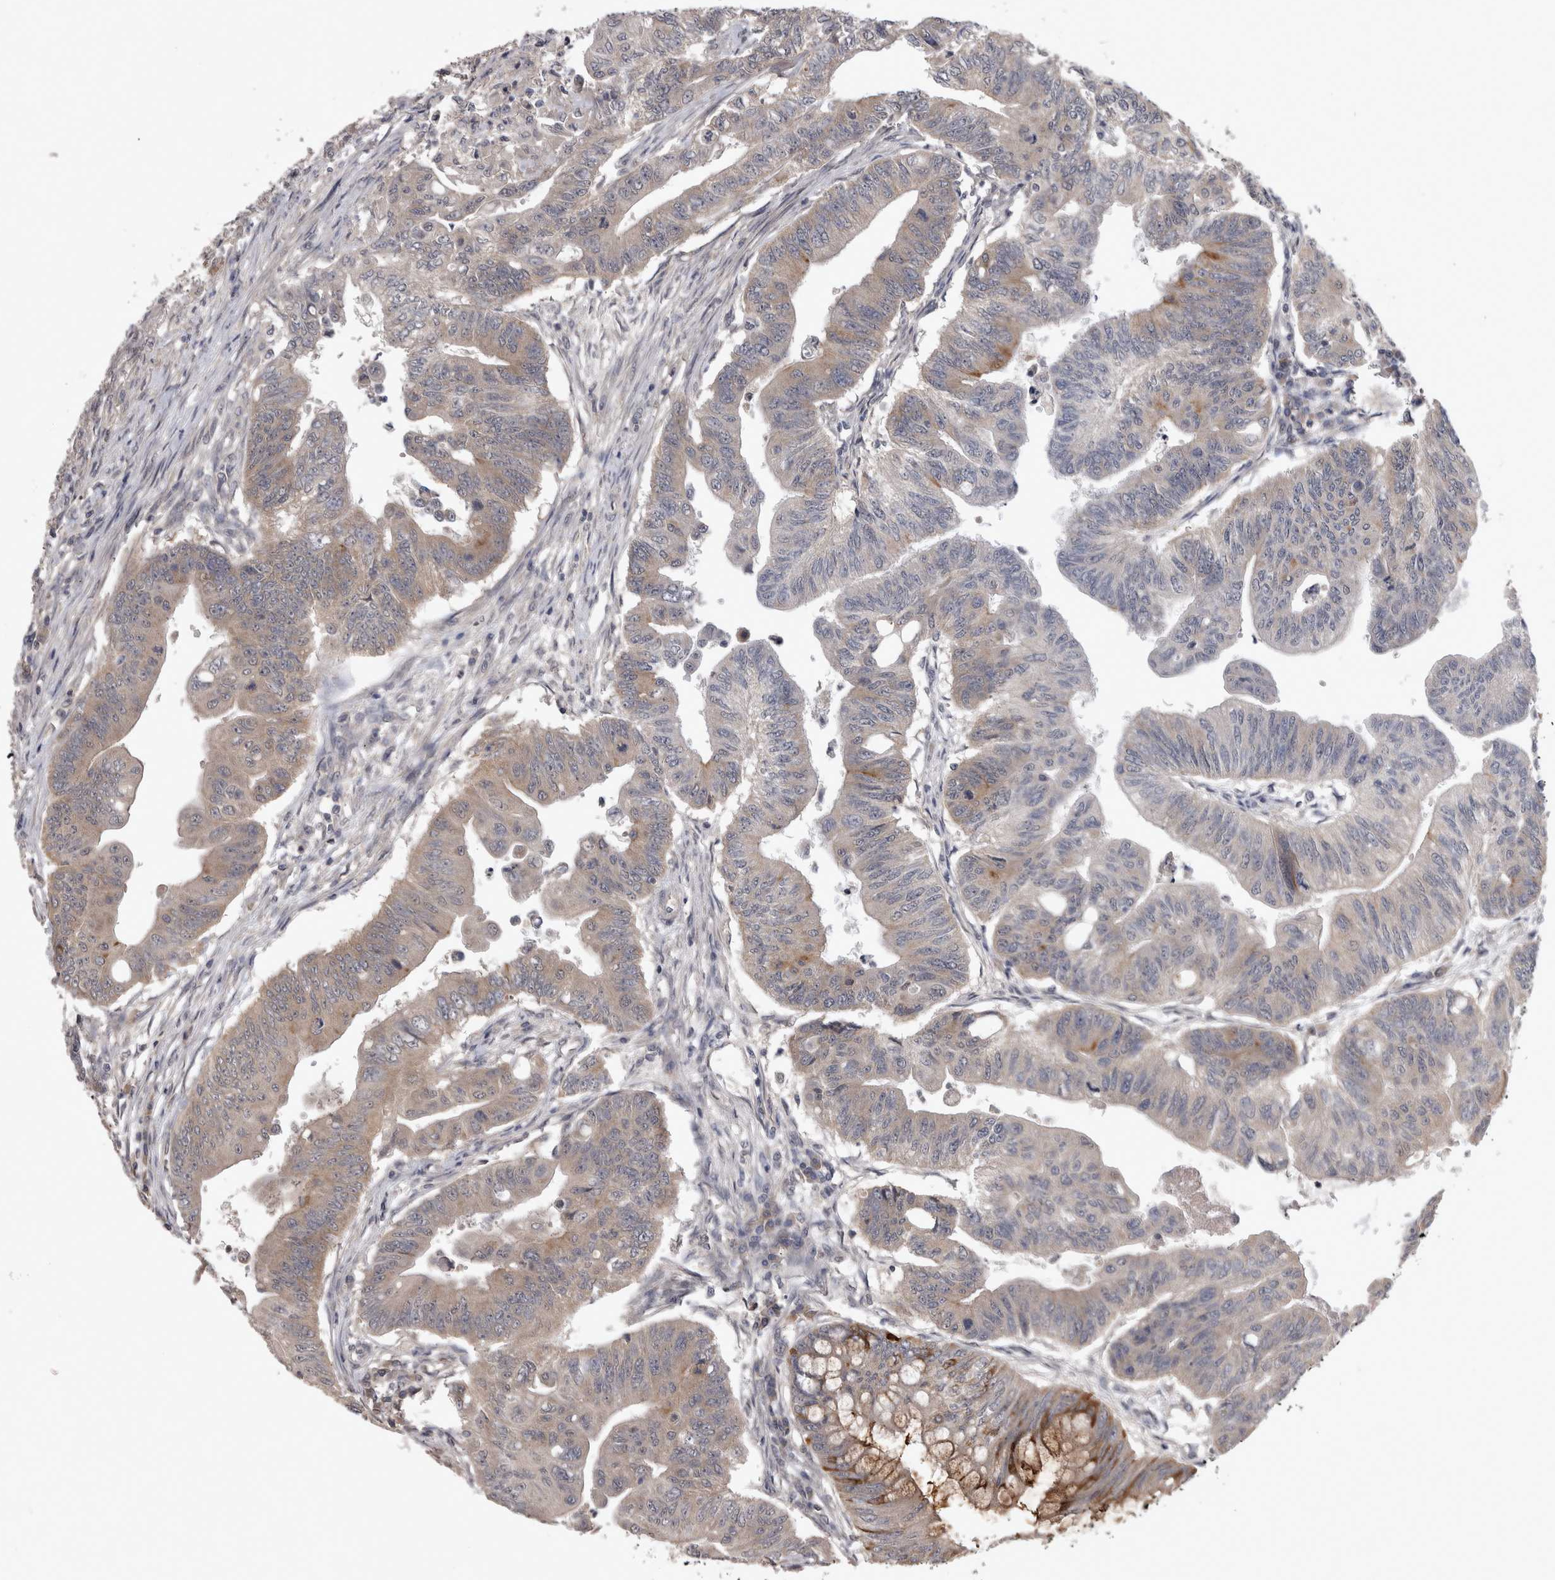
{"staining": {"intensity": "weak", "quantity": "<25%", "location": "cytoplasmic/membranous"}, "tissue": "colorectal cancer", "cell_type": "Tumor cells", "image_type": "cancer", "snomed": [{"axis": "morphology", "description": "Adenoma, NOS"}, {"axis": "morphology", "description": "Adenocarcinoma, NOS"}, {"axis": "topography", "description": "Colon"}], "caption": "Colorectal cancer (adenocarcinoma) was stained to show a protein in brown. There is no significant expression in tumor cells.", "gene": "ZNF114", "patient": {"sex": "male", "age": 79}}